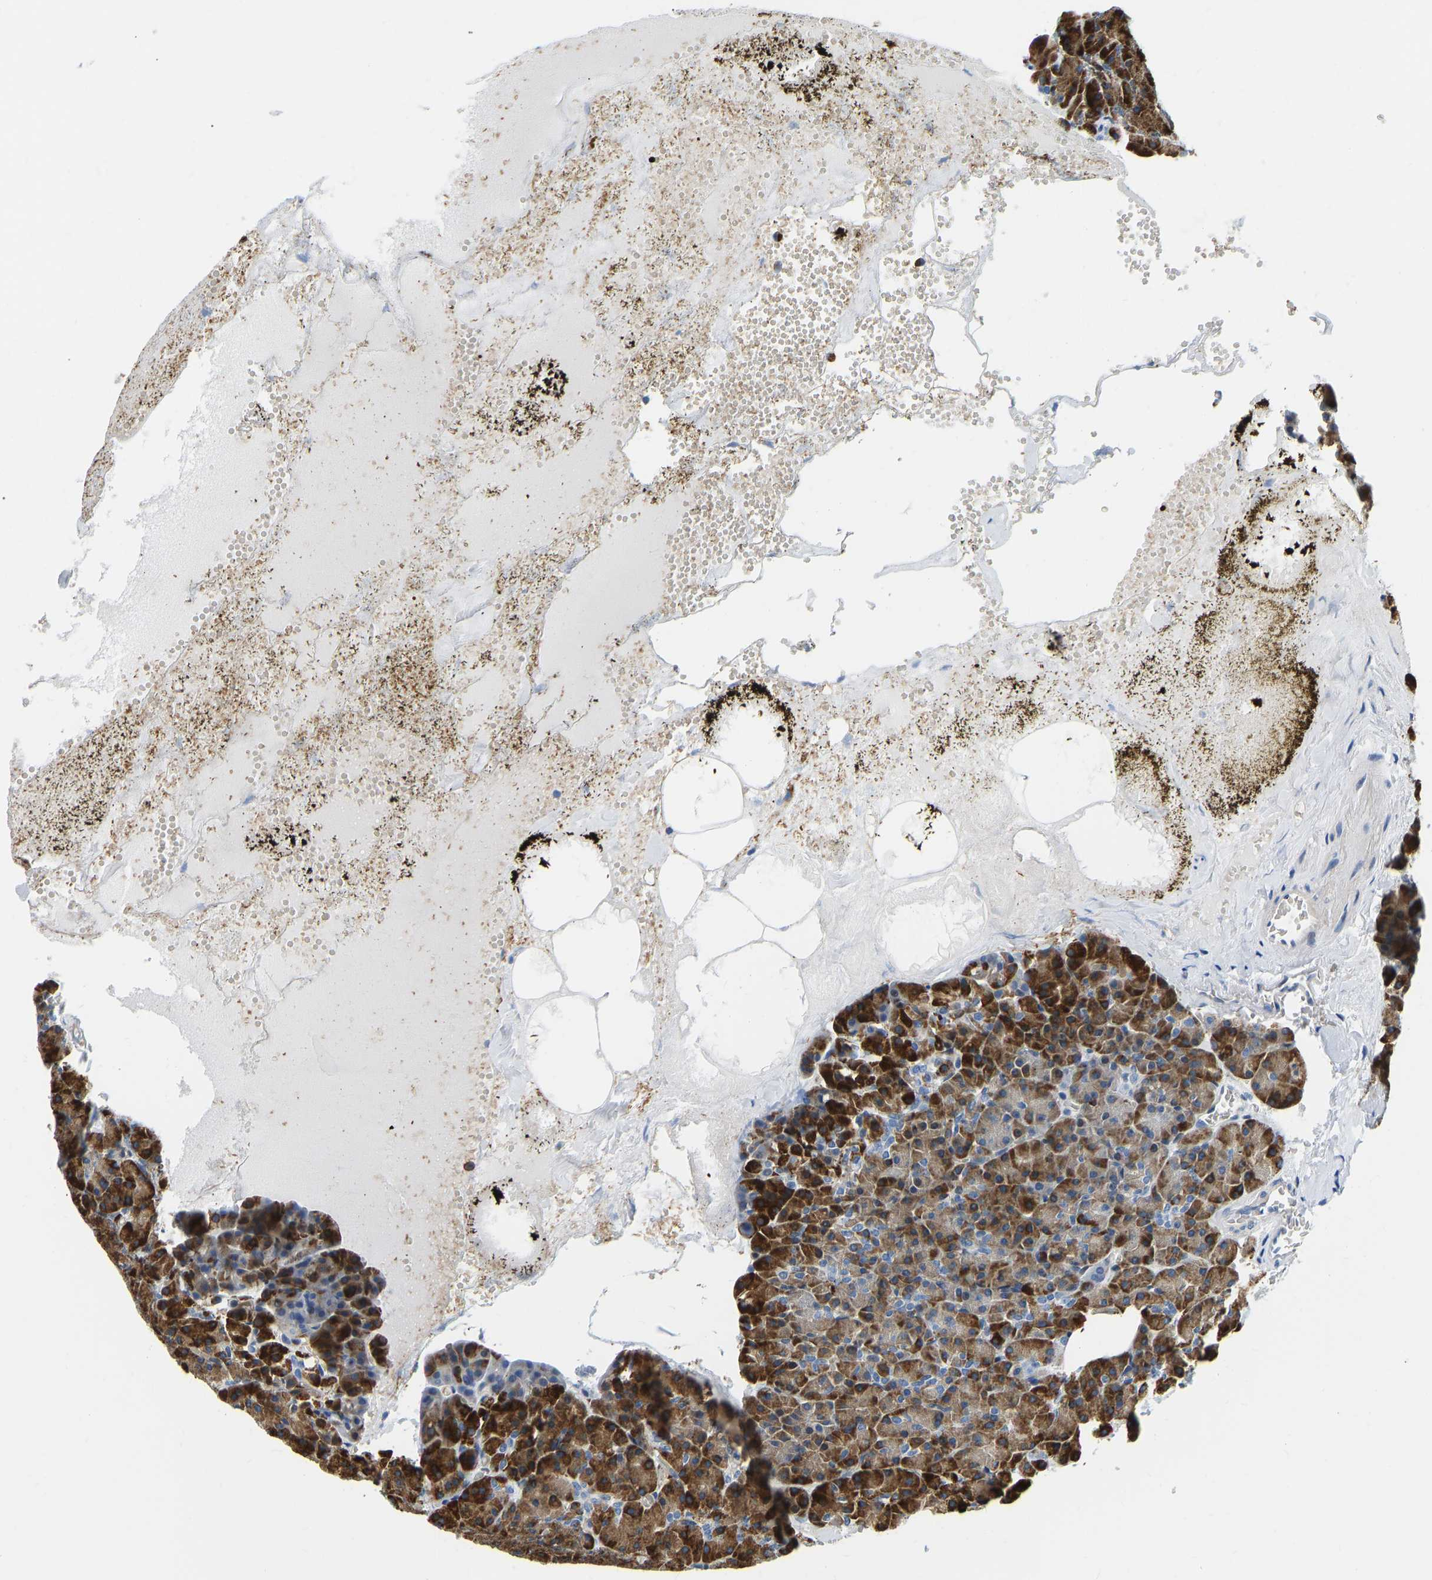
{"staining": {"intensity": "strong", "quantity": "25%-75%", "location": "cytoplasmic/membranous"}, "tissue": "pancreas", "cell_type": "Exocrine glandular cells", "image_type": "normal", "snomed": [{"axis": "morphology", "description": "Normal tissue, NOS"}, {"axis": "morphology", "description": "Carcinoid, malignant, NOS"}, {"axis": "topography", "description": "Pancreas"}], "caption": "IHC (DAB) staining of benign pancreas shows strong cytoplasmic/membranous protein positivity in about 25%-75% of exocrine glandular cells.", "gene": "HDAC5", "patient": {"sex": "female", "age": 35}}